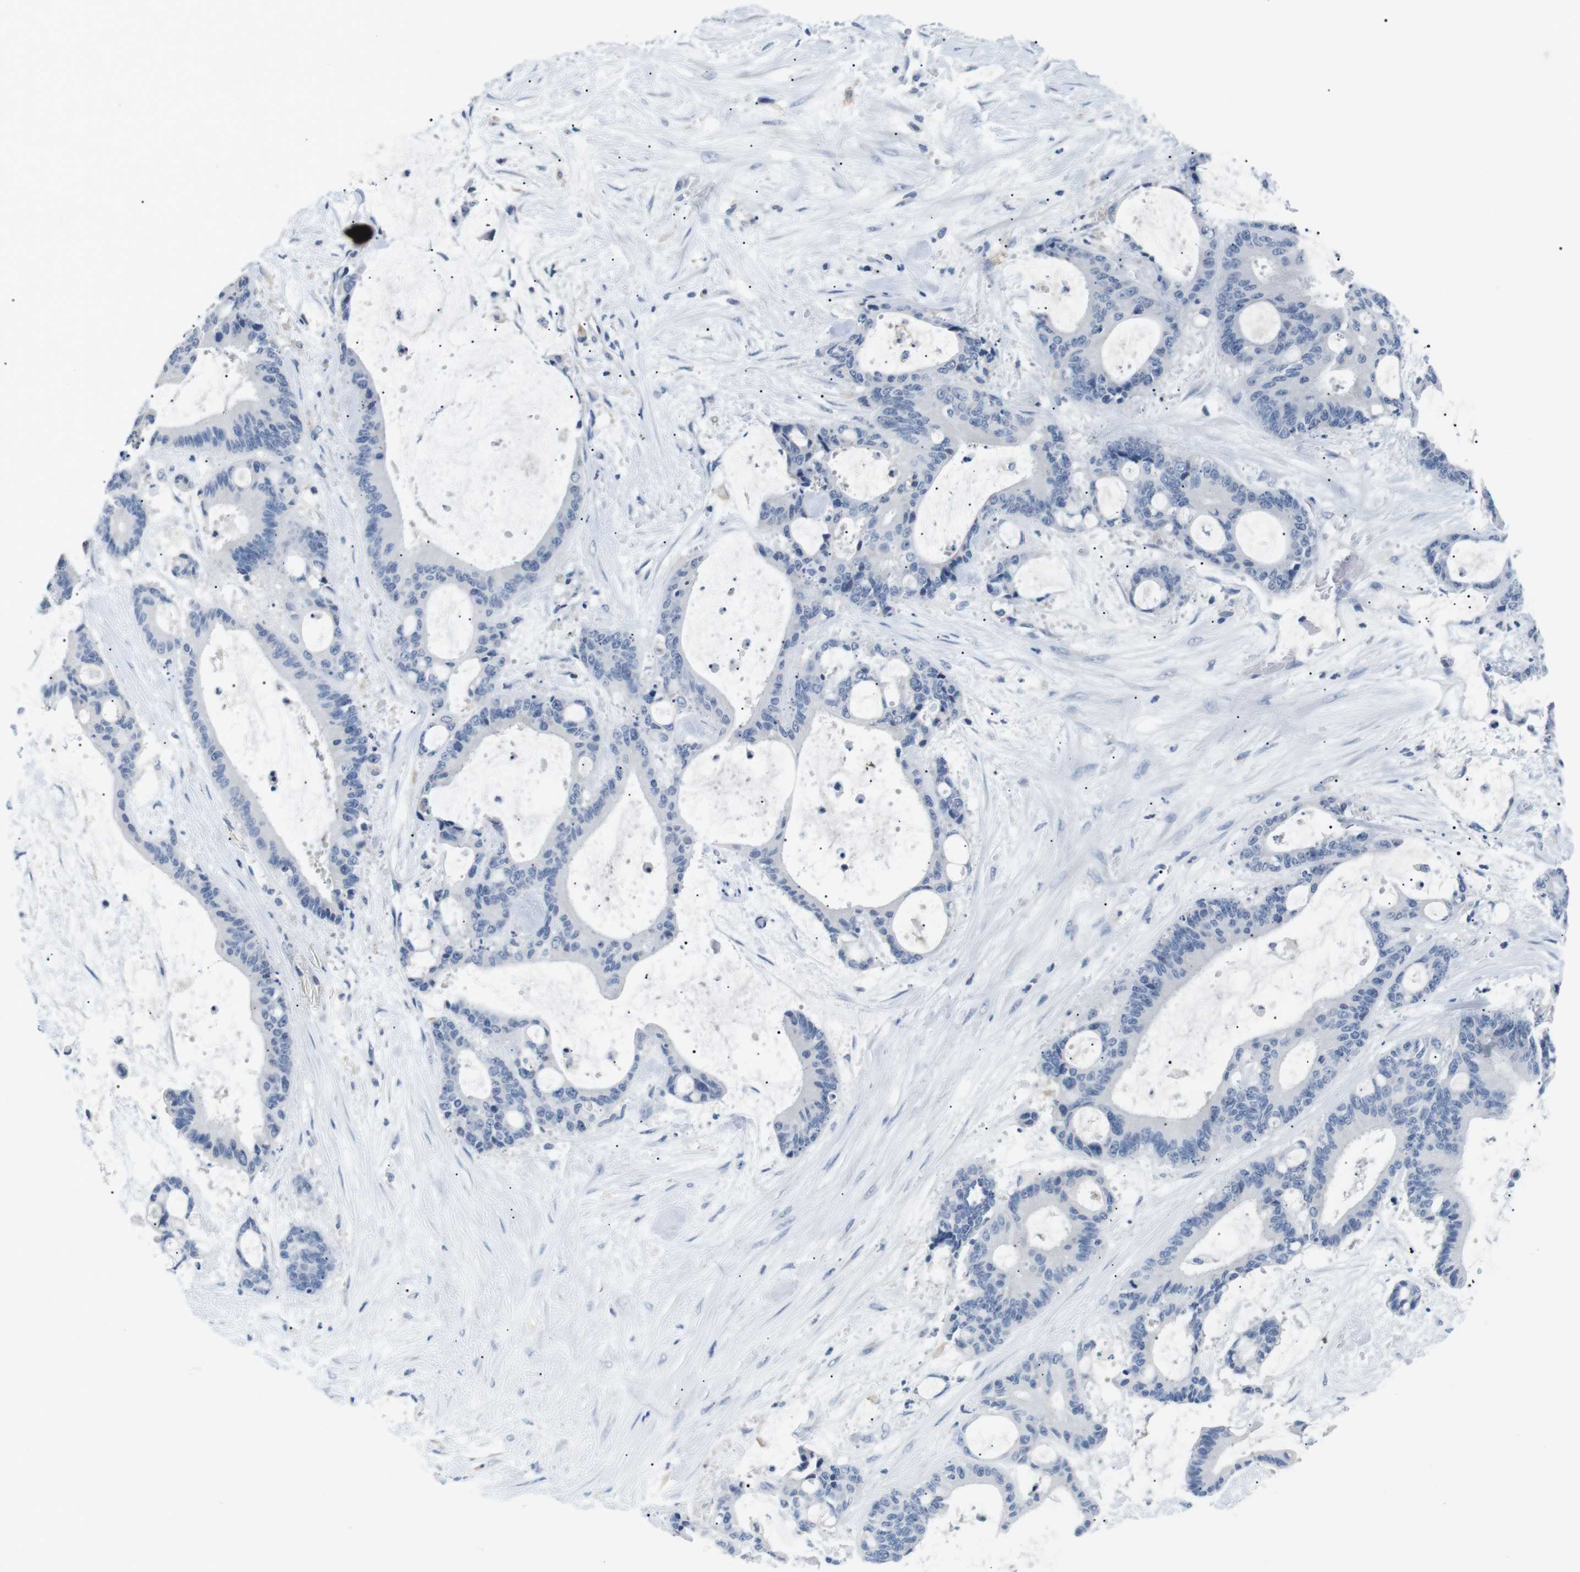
{"staining": {"intensity": "negative", "quantity": "none", "location": "none"}, "tissue": "liver cancer", "cell_type": "Tumor cells", "image_type": "cancer", "snomed": [{"axis": "morphology", "description": "Cholangiocarcinoma"}, {"axis": "topography", "description": "Liver"}], "caption": "Image shows no protein staining in tumor cells of liver cholangiocarcinoma tissue.", "gene": "FCGRT", "patient": {"sex": "female", "age": 73}}